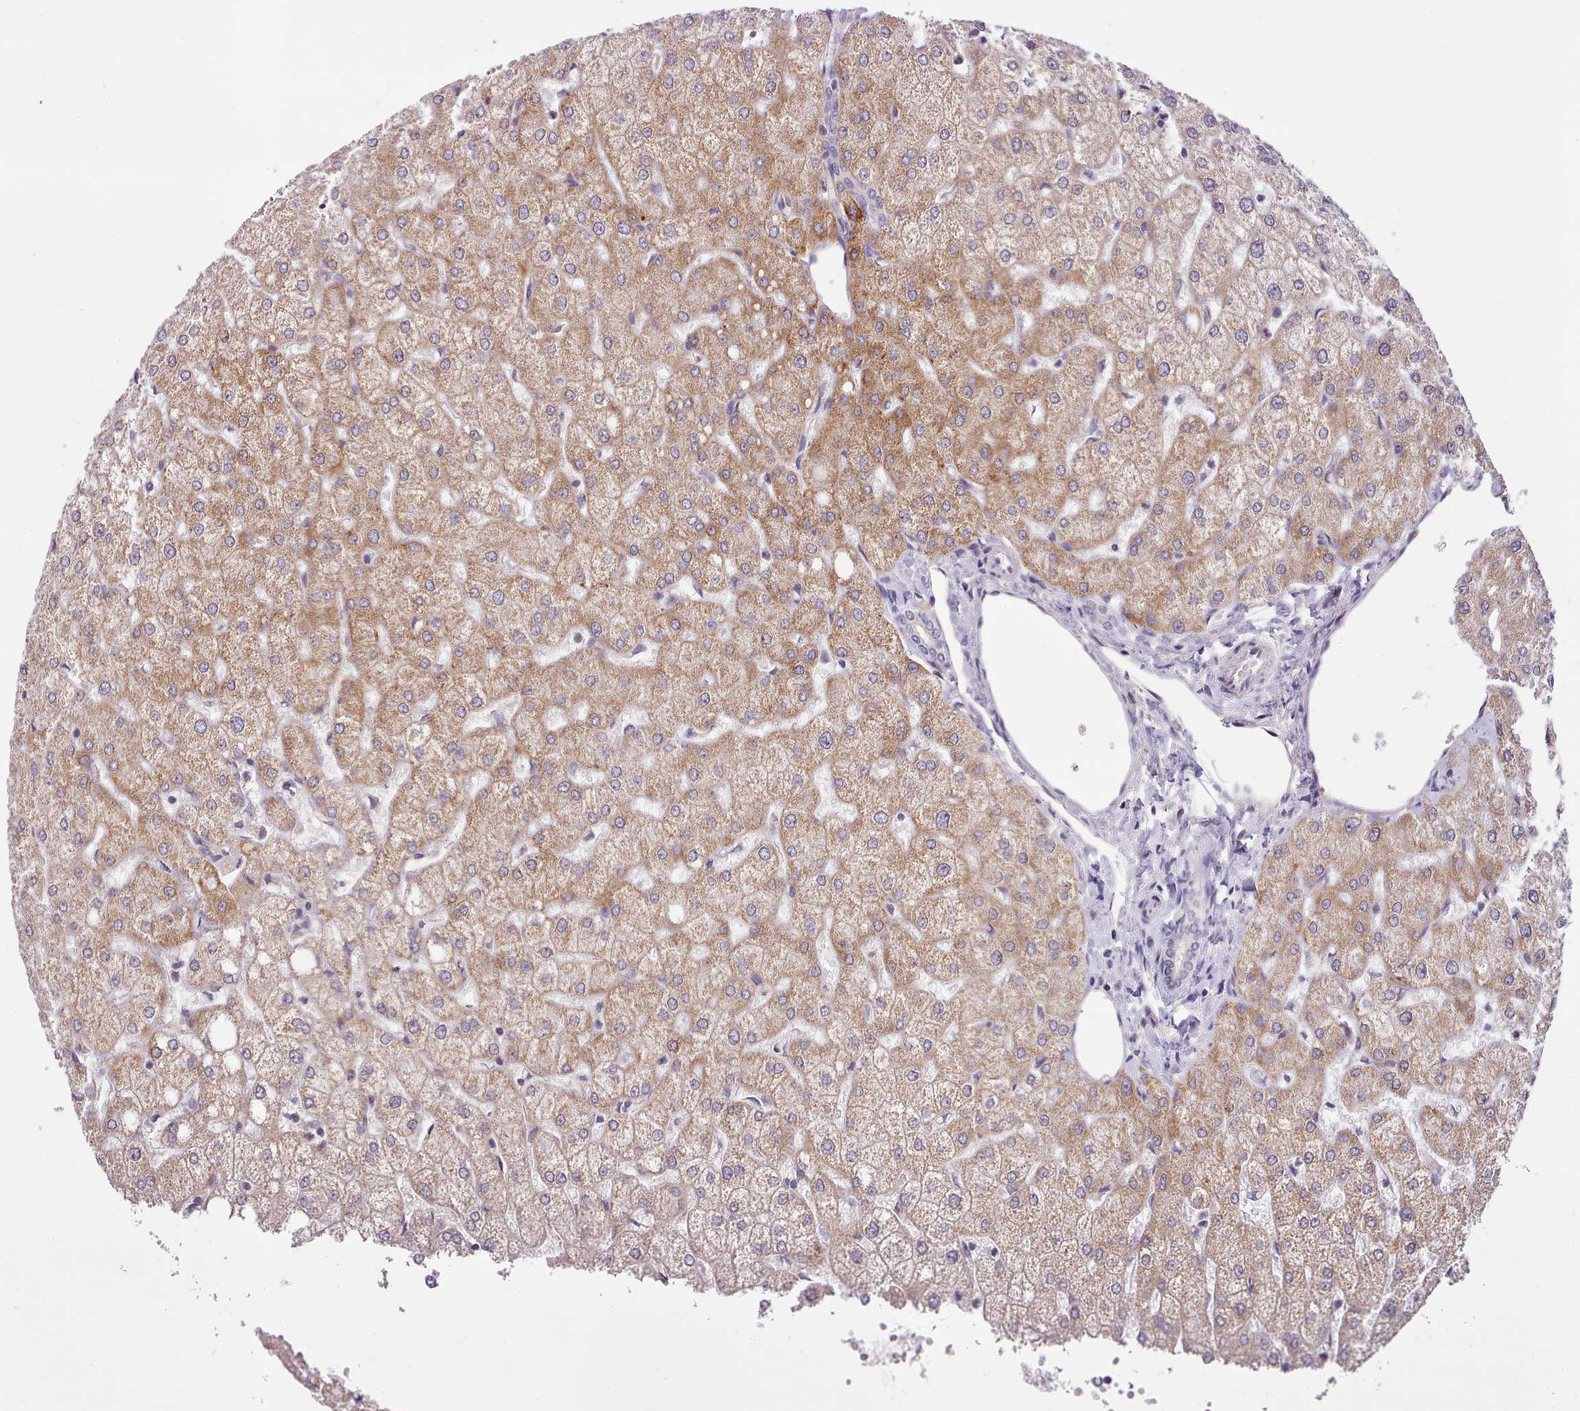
{"staining": {"intensity": "negative", "quantity": "none", "location": "none"}, "tissue": "liver", "cell_type": "Cholangiocytes", "image_type": "normal", "snomed": [{"axis": "morphology", "description": "Normal tissue, NOS"}, {"axis": "topography", "description": "Liver"}], "caption": "The photomicrograph exhibits no staining of cholangiocytes in unremarkable liver. (DAB (3,3'-diaminobenzidine) immunohistochemistry (IHC) visualized using brightfield microscopy, high magnification).", "gene": "ZNF658", "patient": {"sex": "female", "age": 54}}